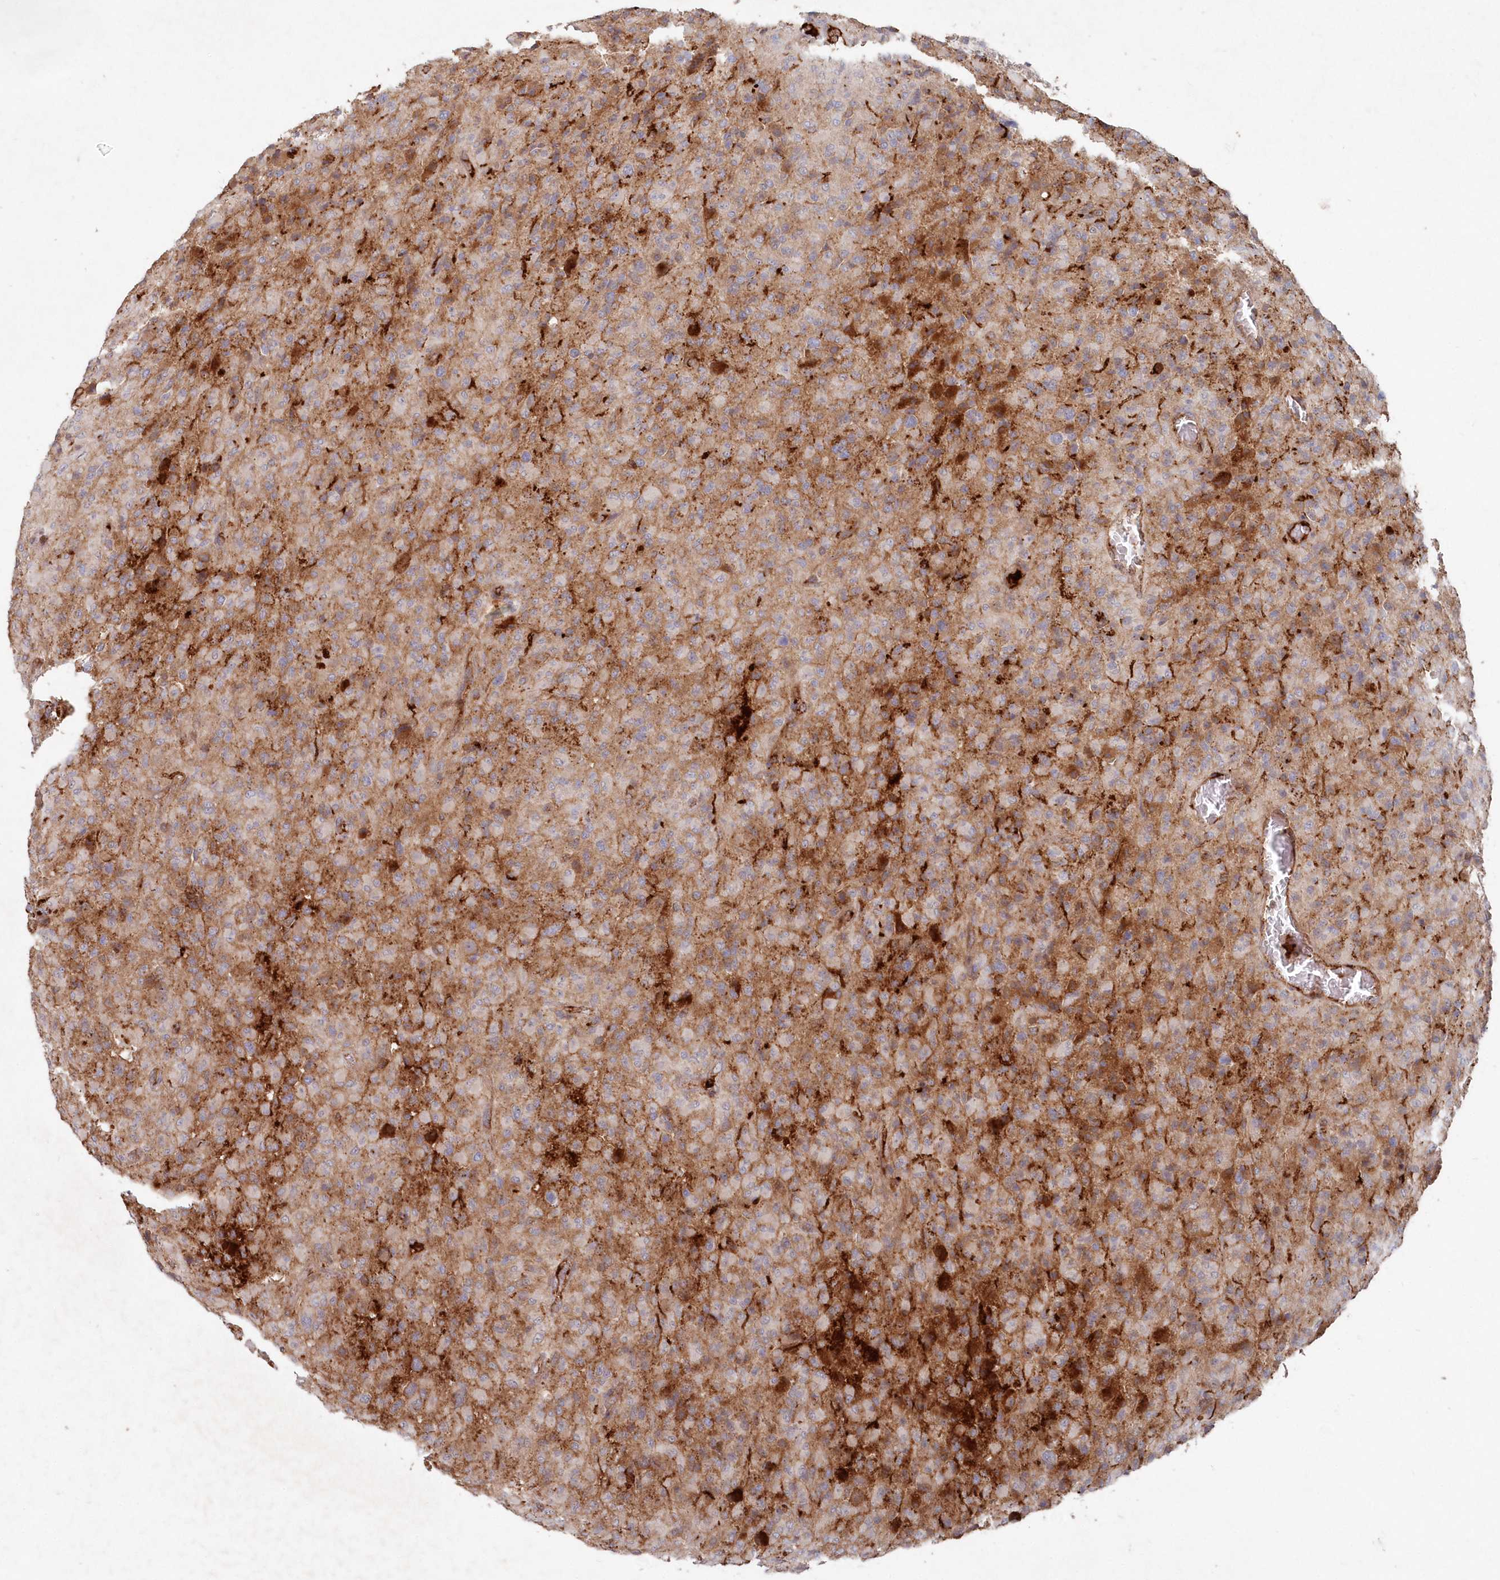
{"staining": {"intensity": "moderate", "quantity": "<25%", "location": "cytoplasmic/membranous"}, "tissue": "glioma", "cell_type": "Tumor cells", "image_type": "cancer", "snomed": [{"axis": "morphology", "description": "Glioma, malignant, High grade"}, {"axis": "topography", "description": "Brain"}], "caption": "Immunohistochemistry micrograph of neoplastic tissue: malignant glioma (high-grade) stained using IHC displays low levels of moderate protein expression localized specifically in the cytoplasmic/membranous of tumor cells, appearing as a cytoplasmic/membranous brown color.", "gene": "ABHD14B", "patient": {"sex": "female", "age": 57}}